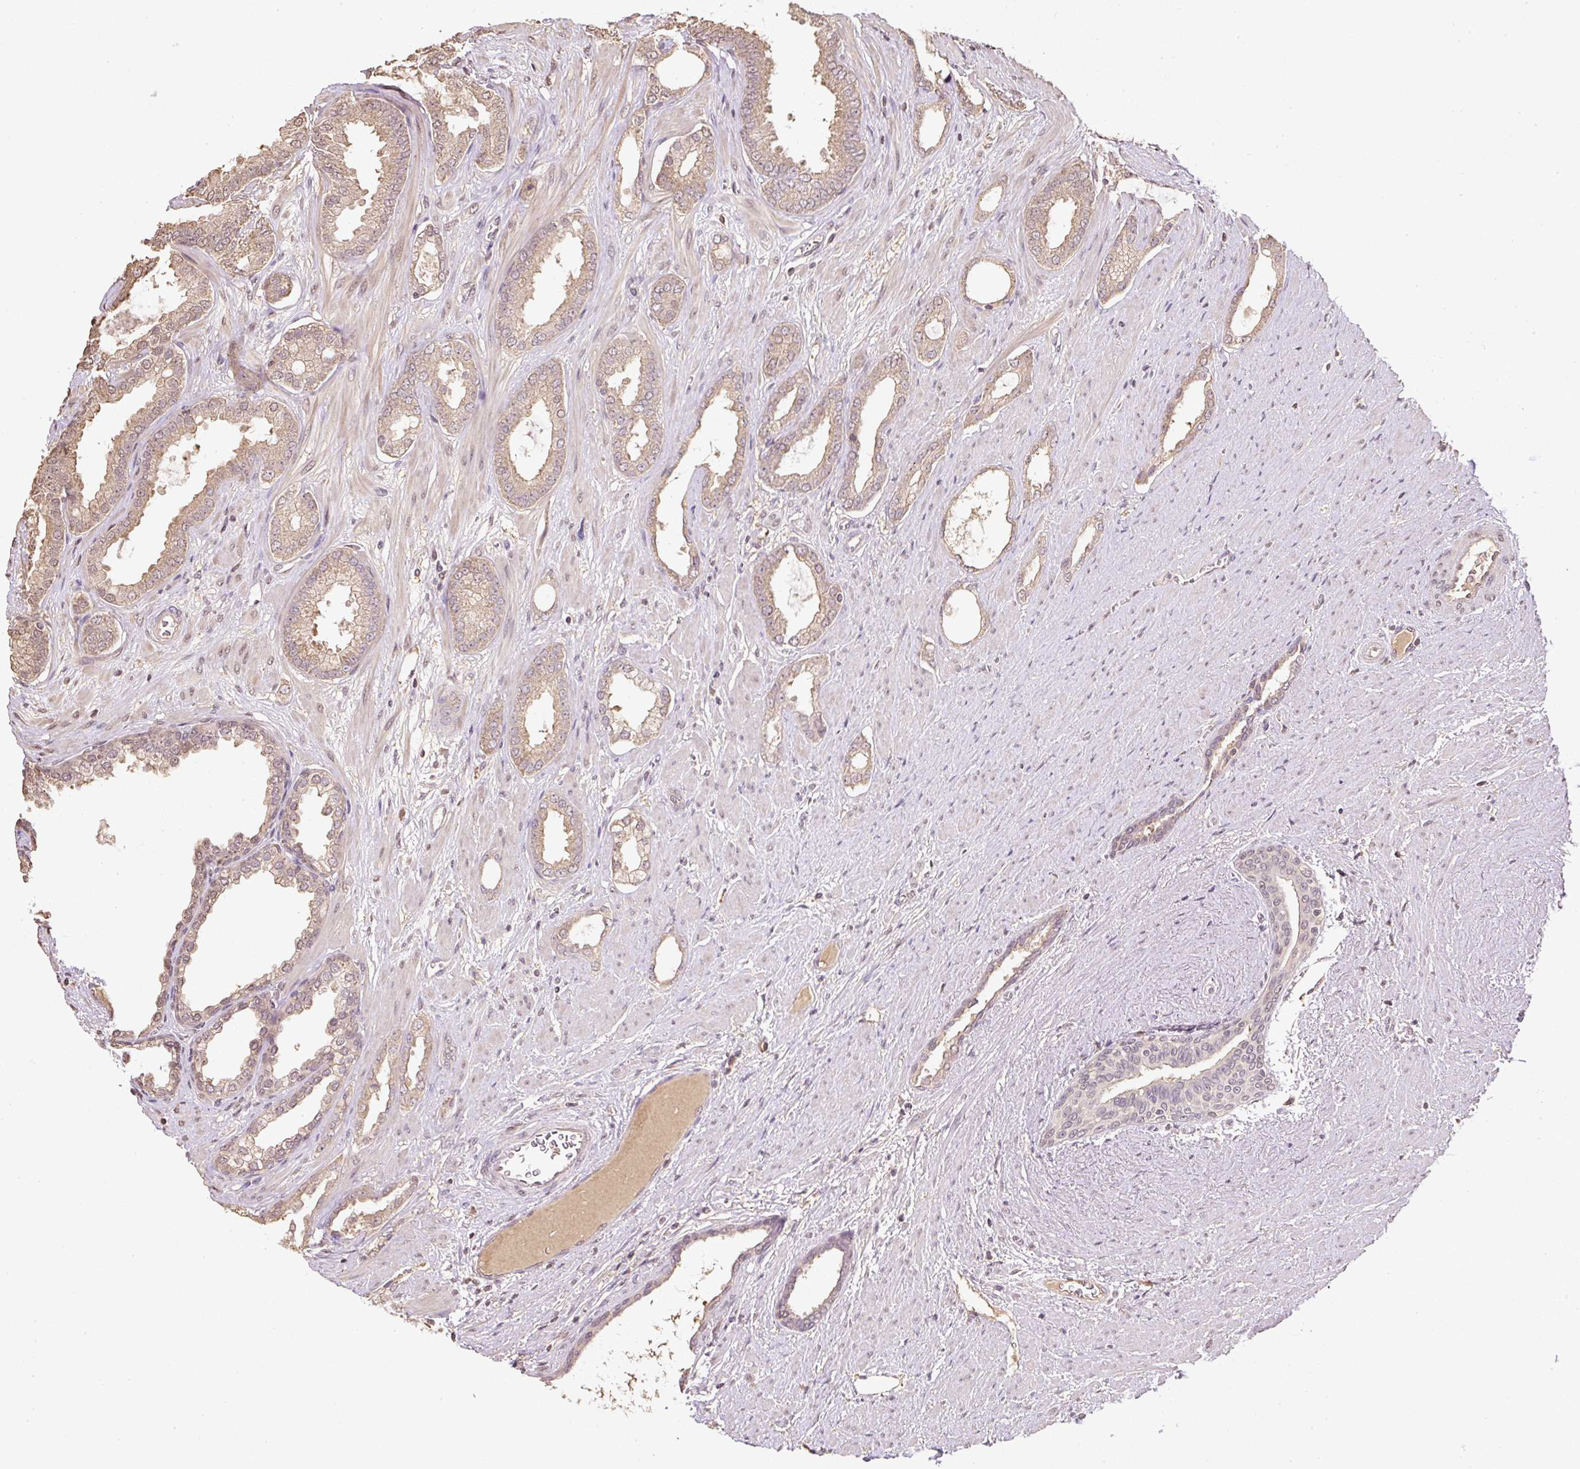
{"staining": {"intensity": "weak", "quantity": ">75%", "location": "cytoplasmic/membranous"}, "tissue": "prostate cancer", "cell_type": "Tumor cells", "image_type": "cancer", "snomed": [{"axis": "morphology", "description": "Adenocarcinoma, High grade"}, {"axis": "topography", "description": "Prostate"}], "caption": "Brown immunohistochemical staining in human prostate cancer reveals weak cytoplasmic/membranous staining in about >75% of tumor cells. (IHC, brightfield microscopy, high magnification).", "gene": "TMEM170B", "patient": {"sex": "male", "age": 58}}